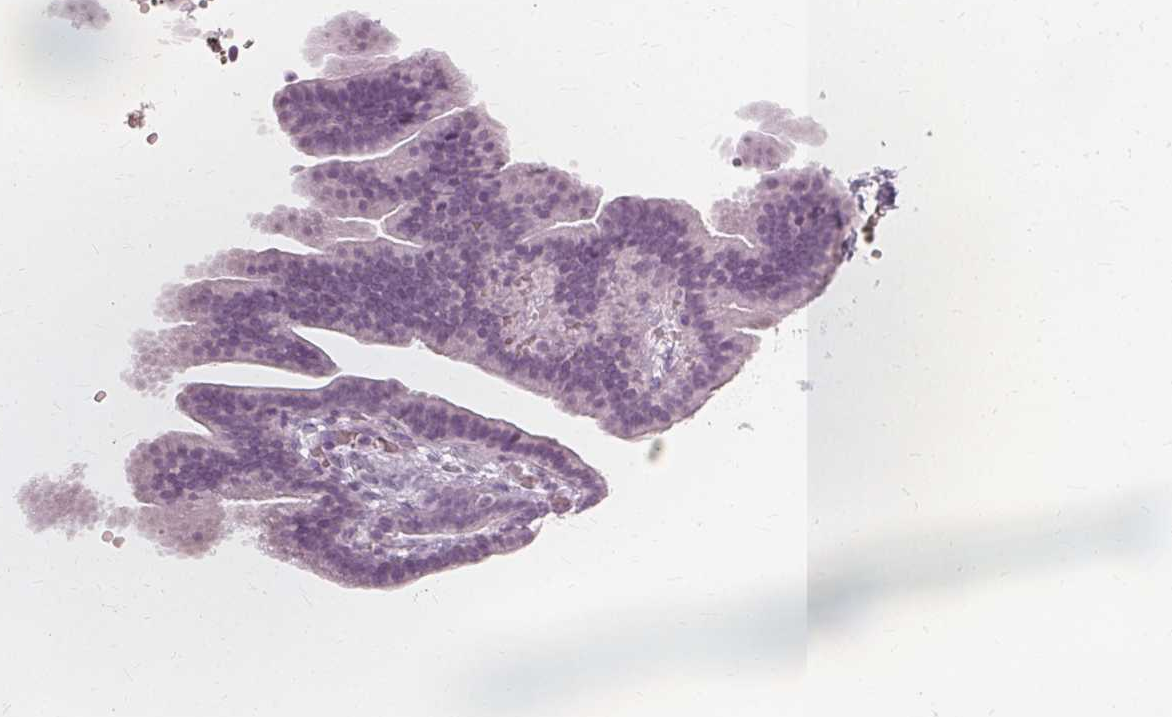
{"staining": {"intensity": "negative", "quantity": "none", "location": "none"}, "tissue": "pancreatic cancer", "cell_type": "Tumor cells", "image_type": "cancer", "snomed": [{"axis": "morphology", "description": "Adenocarcinoma, NOS"}, {"axis": "topography", "description": "Pancreas"}], "caption": "Protein analysis of pancreatic cancer (adenocarcinoma) shows no significant positivity in tumor cells. Brightfield microscopy of immunohistochemistry stained with DAB (3,3'-diaminobenzidine) (brown) and hematoxylin (blue), captured at high magnification.", "gene": "NXPE1", "patient": {"sex": "male", "age": 44}}